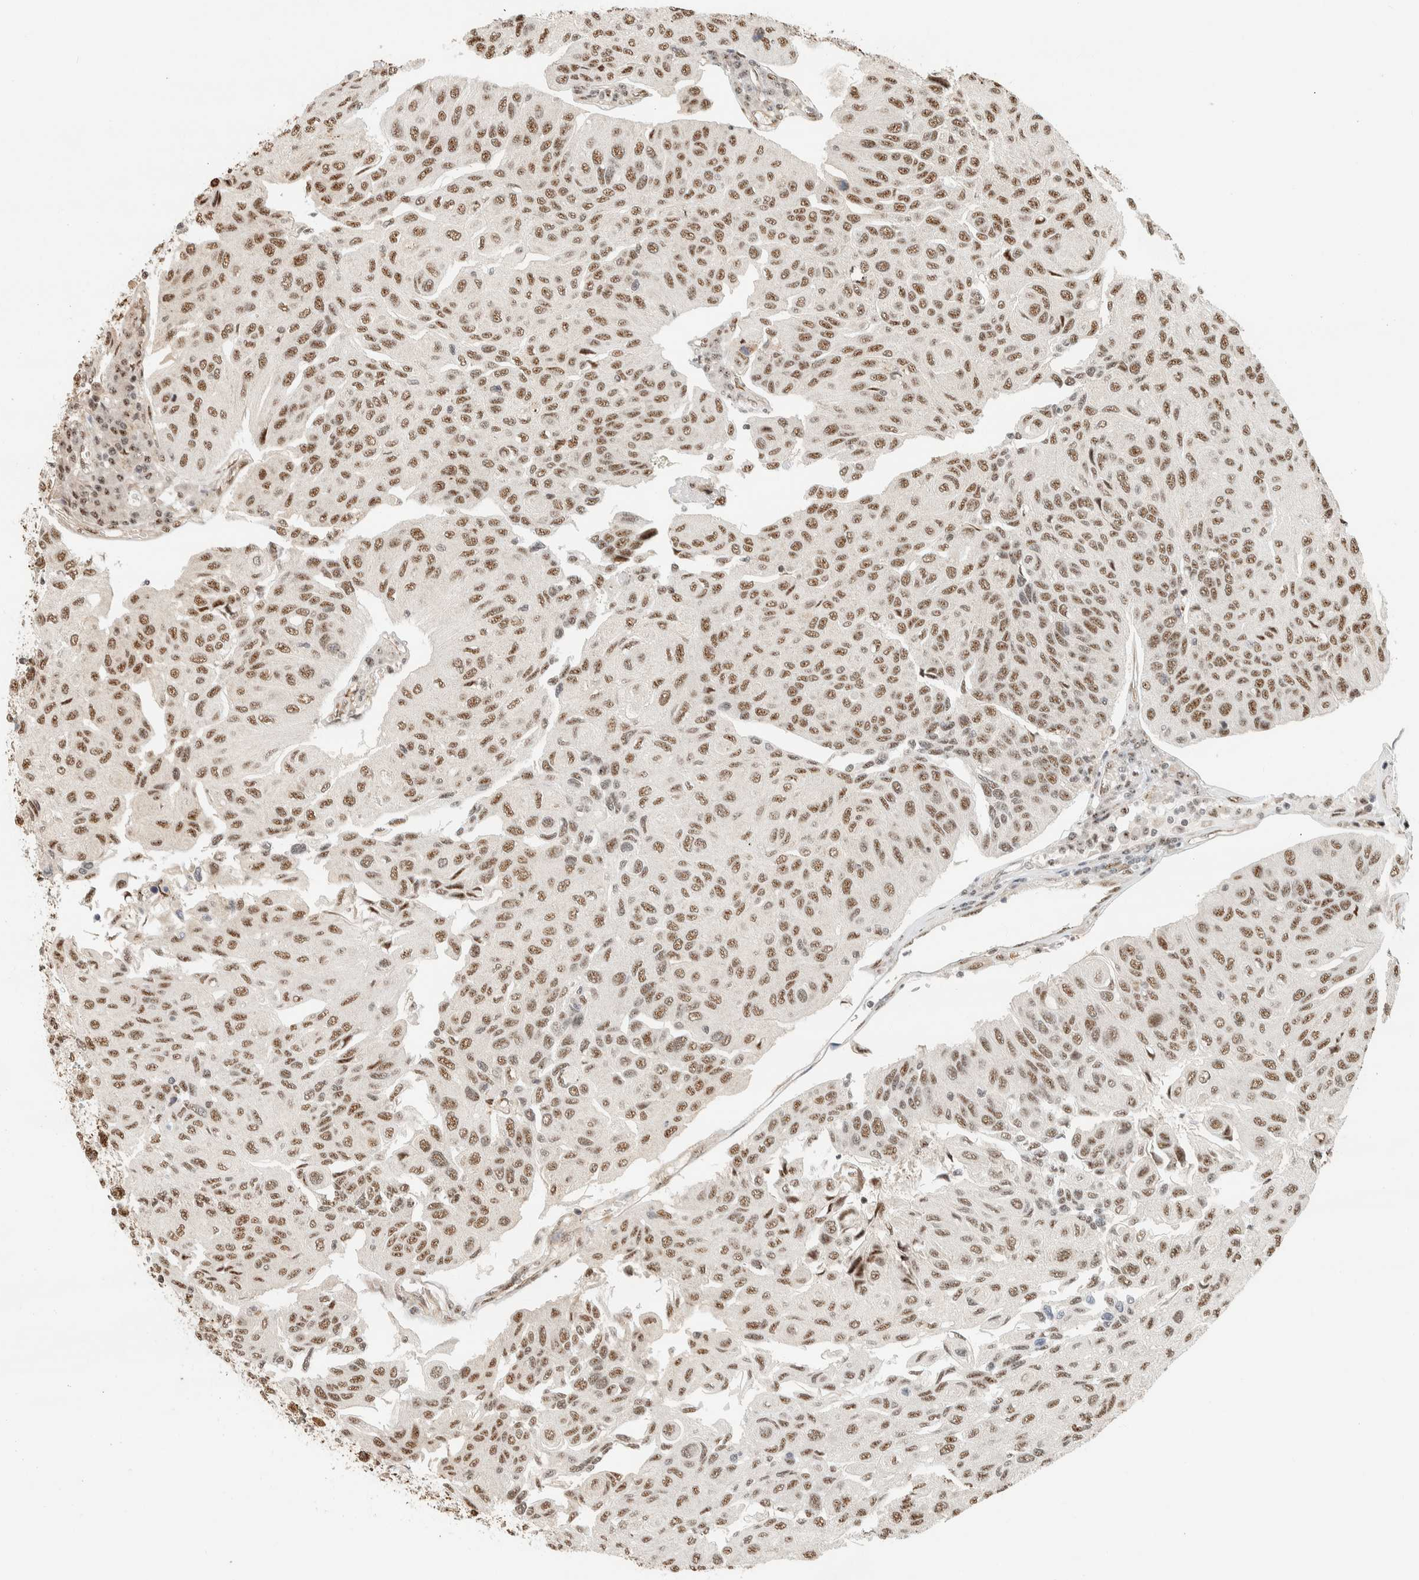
{"staining": {"intensity": "moderate", "quantity": ">75%", "location": "nuclear"}, "tissue": "urothelial cancer", "cell_type": "Tumor cells", "image_type": "cancer", "snomed": [{"axis": "morphology", "description": "Urothelial carcinoma, High grade"}, {"axis": "topography", "description": "Urinary bladder"}], "caption": "This micrograph shows immunohistochemistry (IHC) staining of urothelial carcinoma (high-grade), with medium moderate nuclear positivity in about >75% of tumor cells.", "gene": "SIK1", "patient": {"sex": "male", "age": 66}}